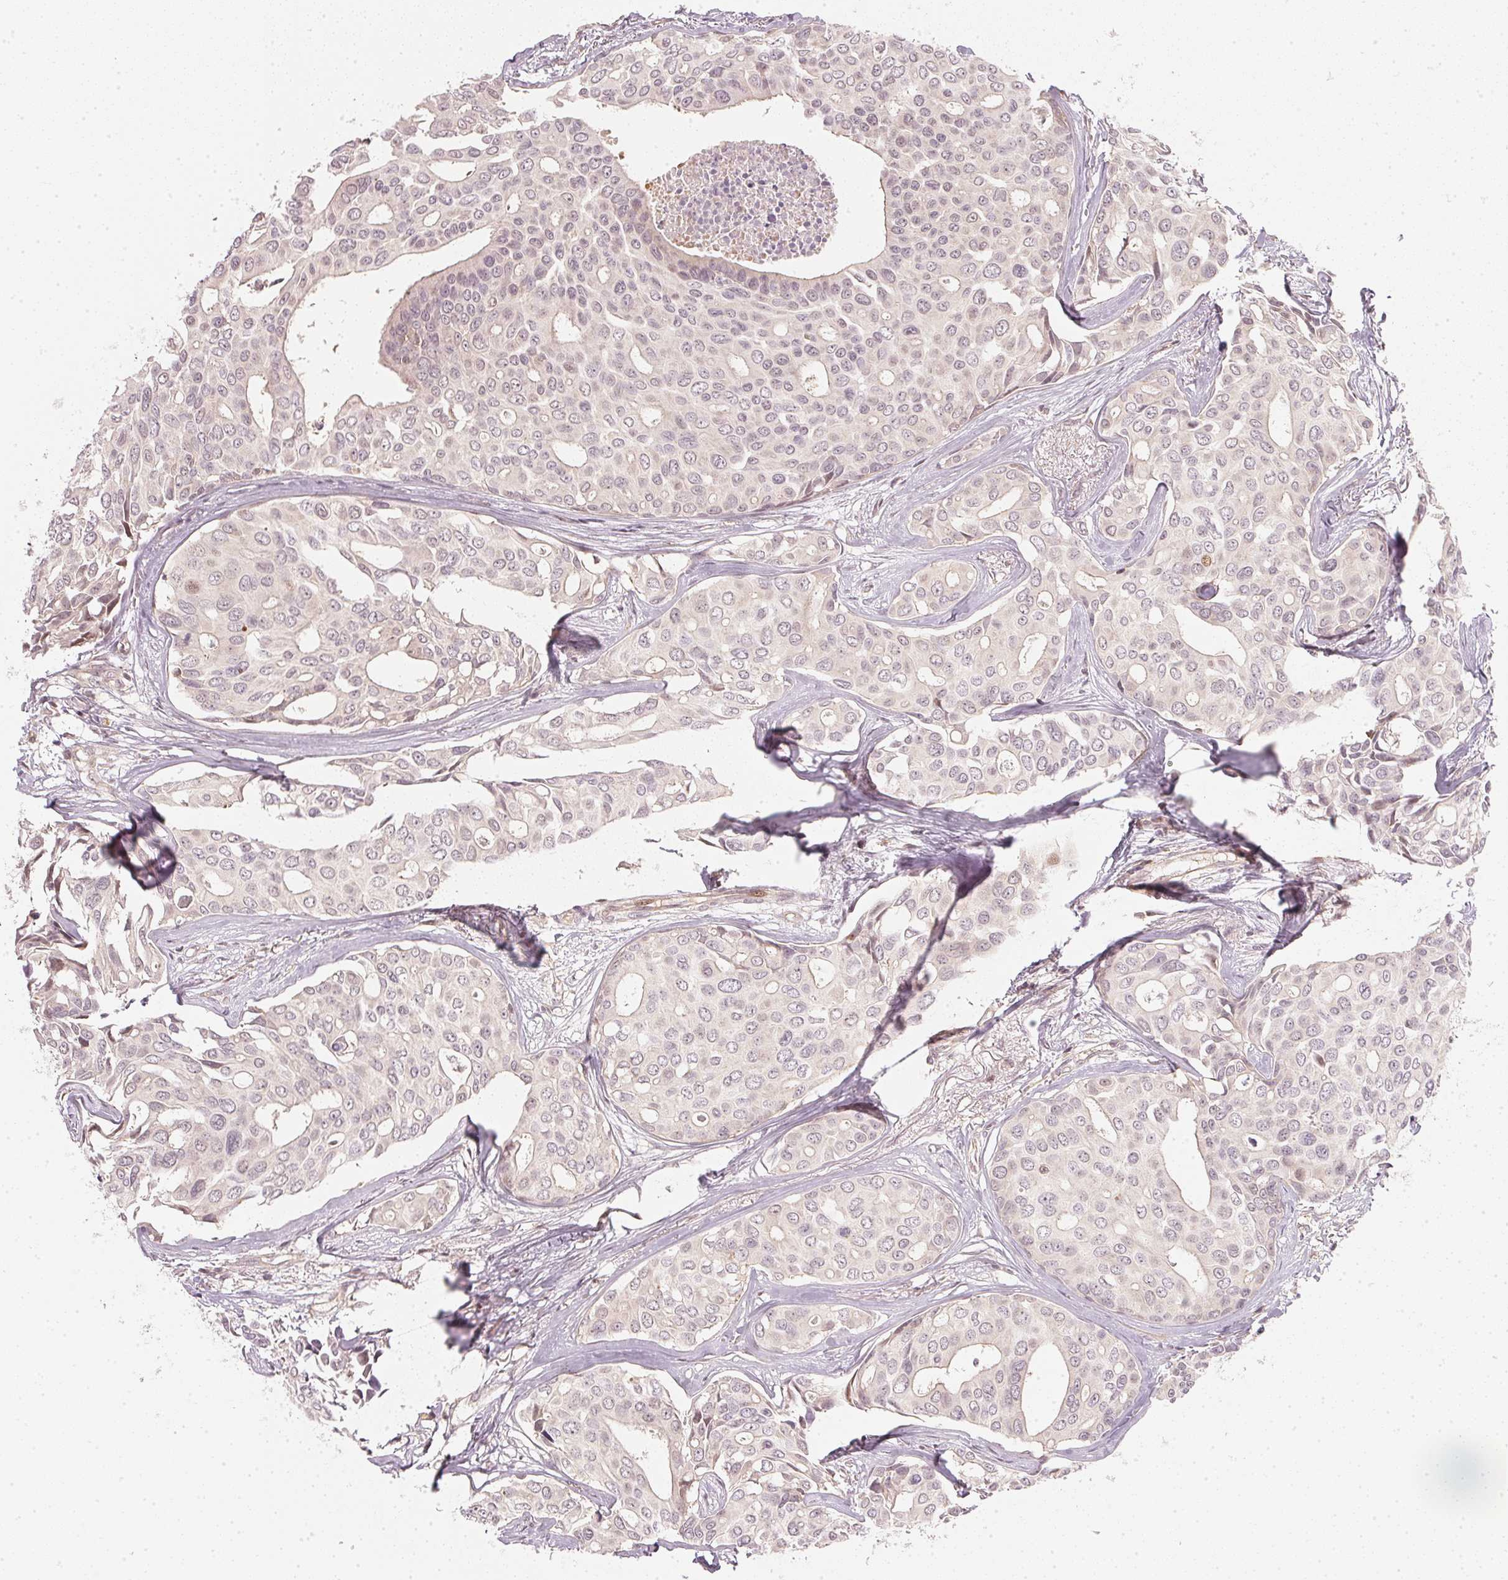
{"staining": {"intensity": "weak", "quantity": "<25%", "location": "nuclear"}, "tissue": "breast cancer", "cell_type": "Tumor cells", "image_type": "cancer", "snomed": [{"axis": "morphology", "description": "Duct carcinoma"}, {"axis": "topography", "description": "Breast"}], "caption": "Immunohistochemistry (IHC) of human breast invasive ductal carcinoma exhibits no expression in tumor cells.", "gene": "UBE2L3", "patient": {"sex": "female", "age": 54}}